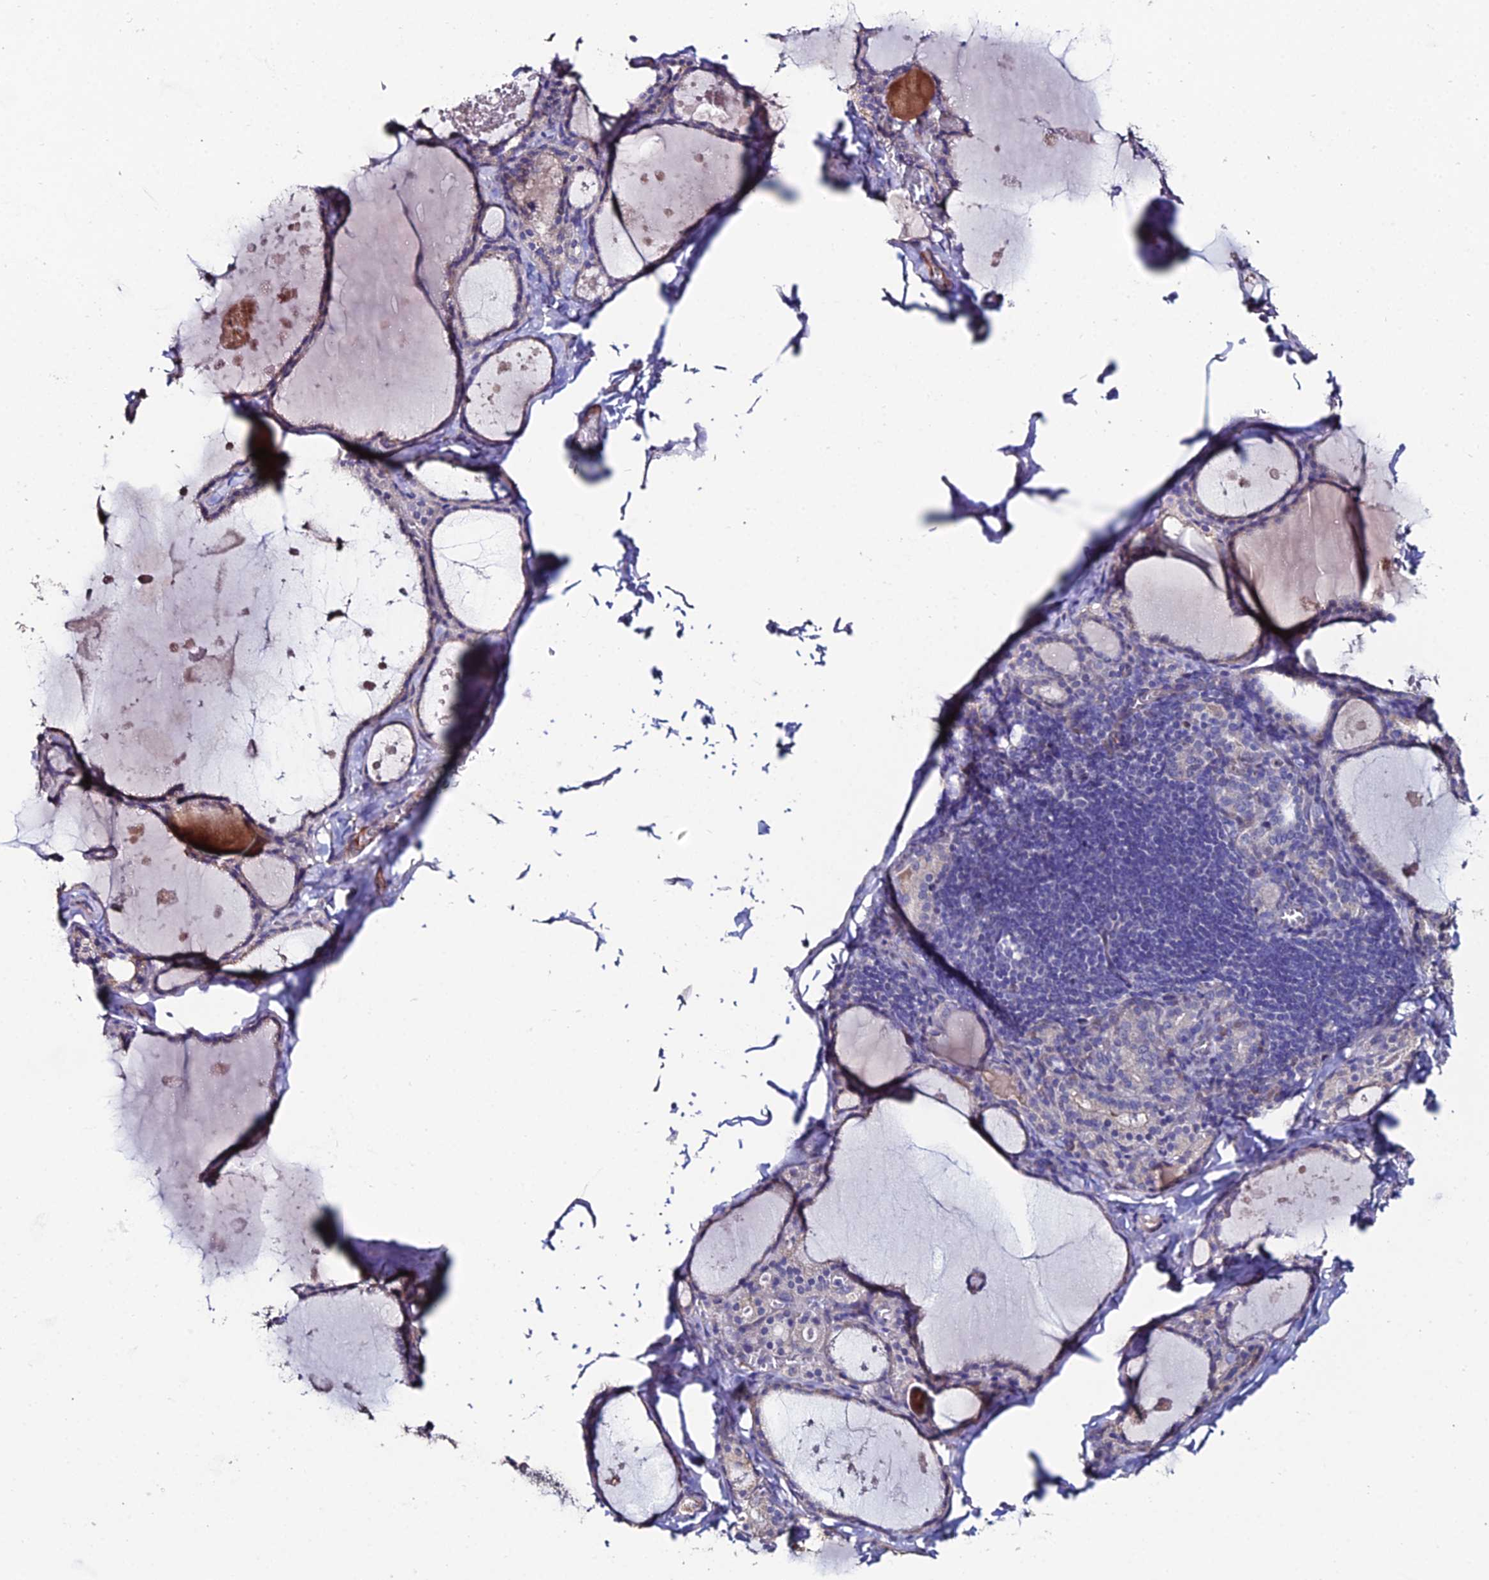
{"staining": {"intensity": "negative", "quantity": "none", "location": "none"}, "tissue": "thyroid gland", "cell_type": "Glandular cells", "image_type": "normal", "snomed": [{"axis": "morphology", "description": "Normal tissue, NOS"}, {"axis": "topography", "description": "Thyroid gland"}], "caption": "The image exhibits no significant staining in glandular cells of thyroid gland. (Immunohistochemistry (ihc), brightfield microscopy, high magnification).", "gene": "ESRRG", "patient": {"sex": "male", "age": 56}}